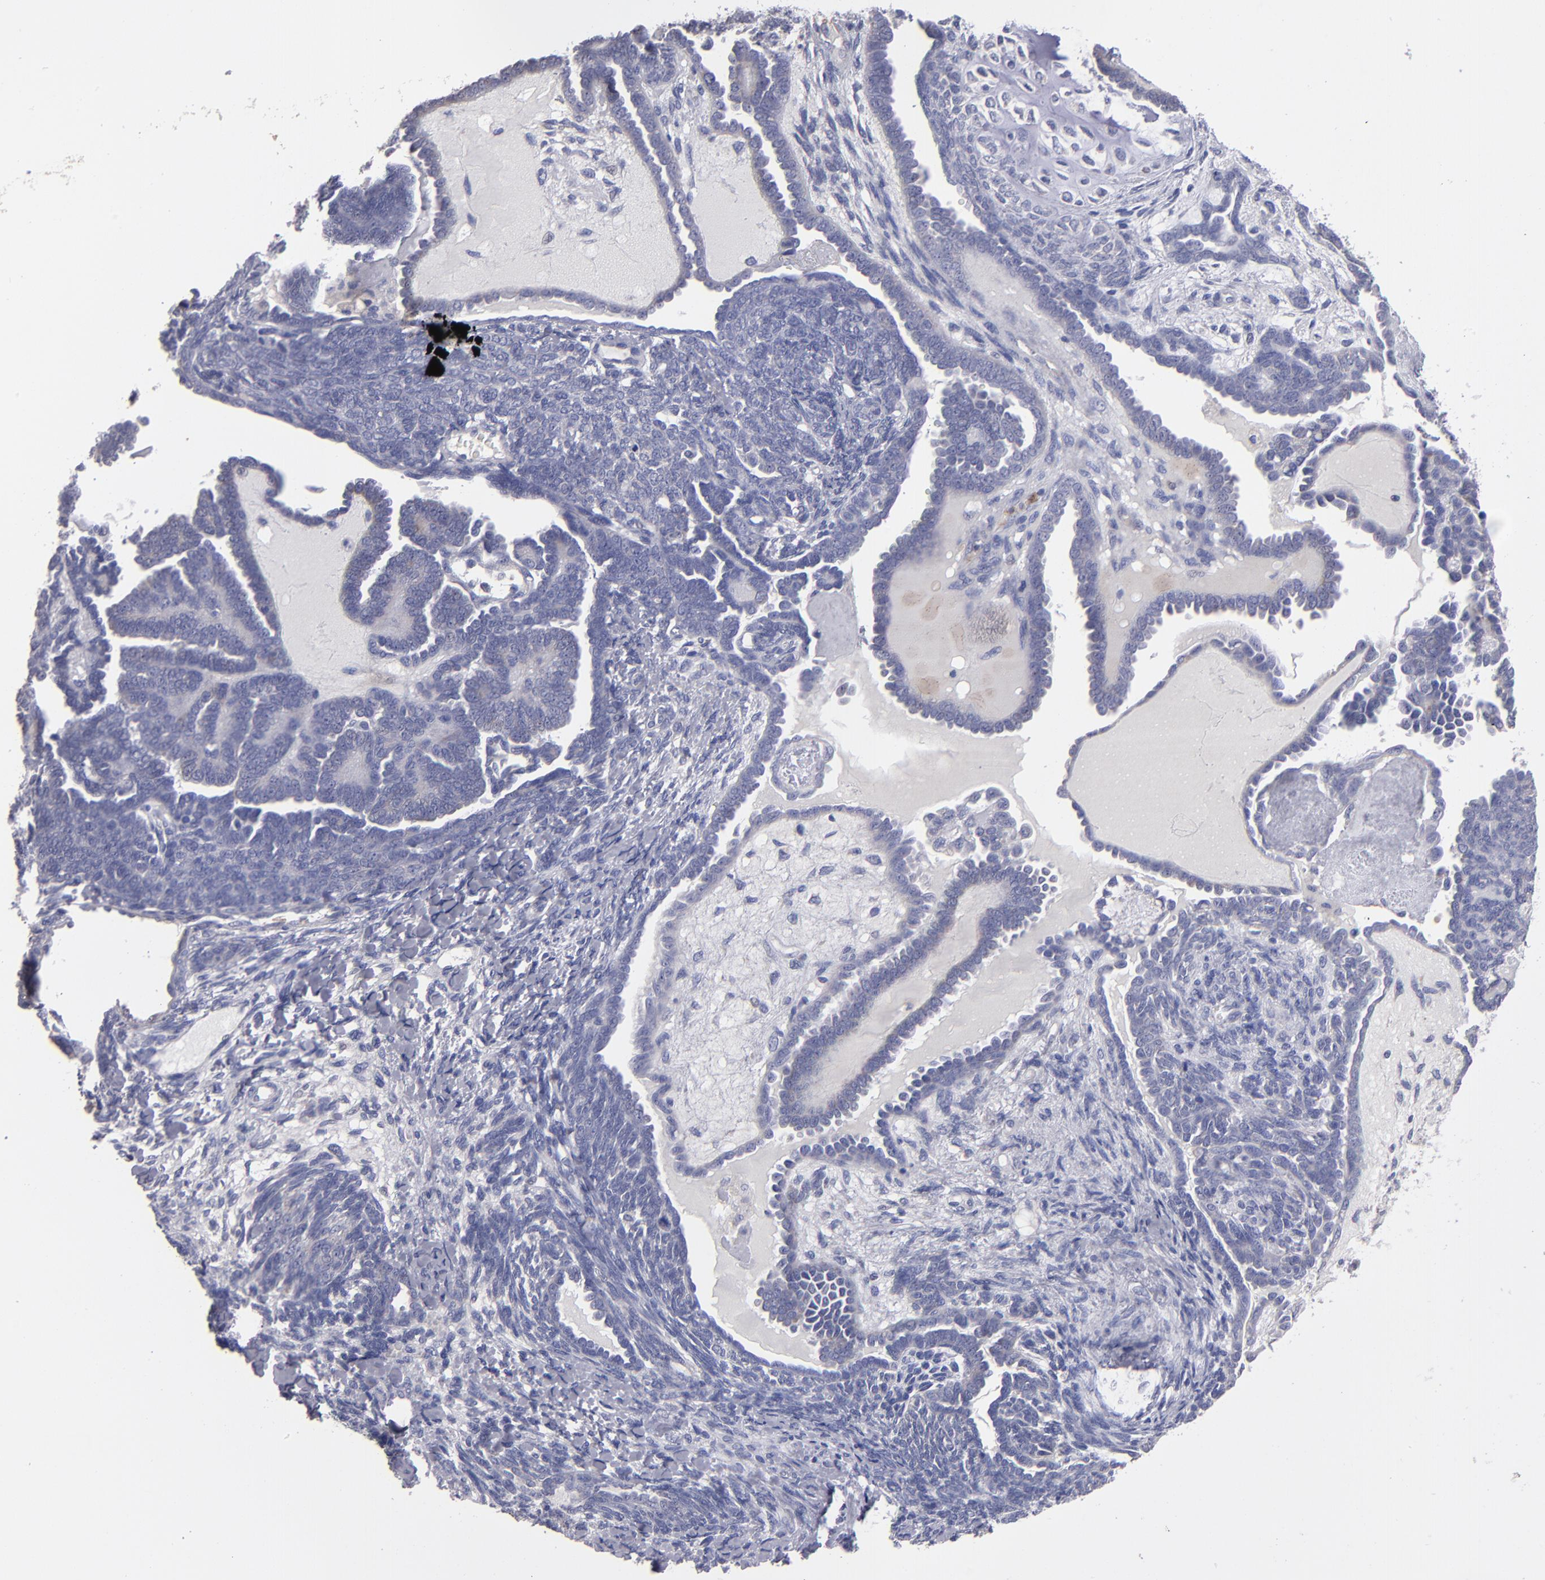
{"staining": {"intensity": "weak", "quantity": "<25%", "location": "cytoplasmic/membranous"}, "tissue": "endometrial cancer", "cell_type": "Tumor cells", "image_type": "cancer", "snomed": [{"axis": "morphology", "description": "Neoplasm, malignant, NOS"}, {"axis": "topography", "description": "Endometrium"}], "caption": "Human malignant neoplasm (endometrial) stained for a protein using IHC exhibits no staining in tumor cells.", "gene": "FGR", "patient": {"sex": "female", "age": 74}}